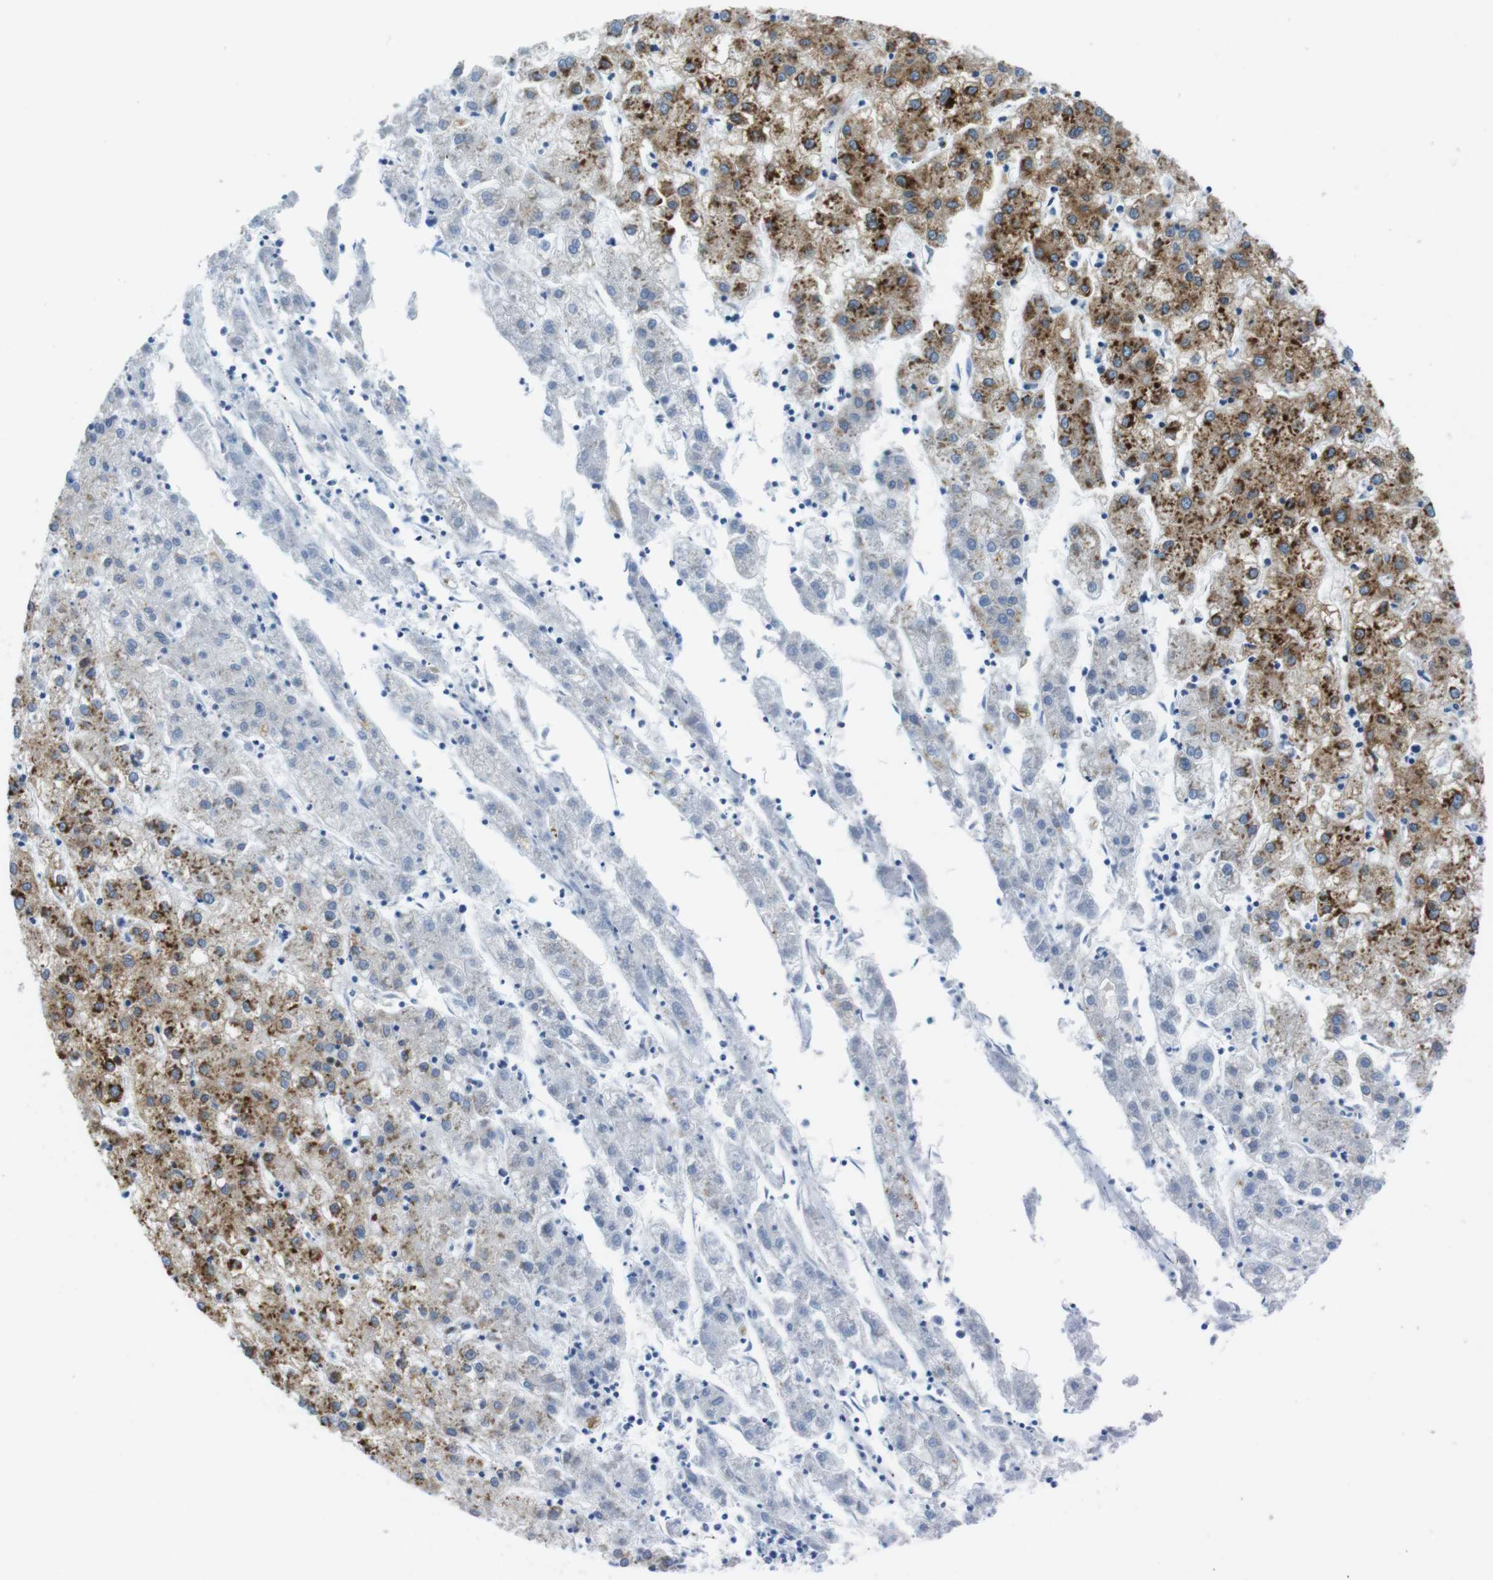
{"staining": {"intensity": "strong", "quantity": "25%-75%", "location": "cytoplasmic/membranous"}, "tissue": "liver cancer", "cell_type": "Tumor cells", "image_type": "cancer", "snomed": [{"axis": "morphology", "description": "Carcinoma, Hepatocellular, NOS"}, {"axis": "topography", "description": "Liver"}], "caption": "A histopathology image showing strong cytoplasmic/membranous staining in about 25%-75% of tumor cells in liver cancer, as visualized by brown immunohistochemical staining.", "gene": "CYP2C9", "patient": {"sex": "male", "age": 72}}